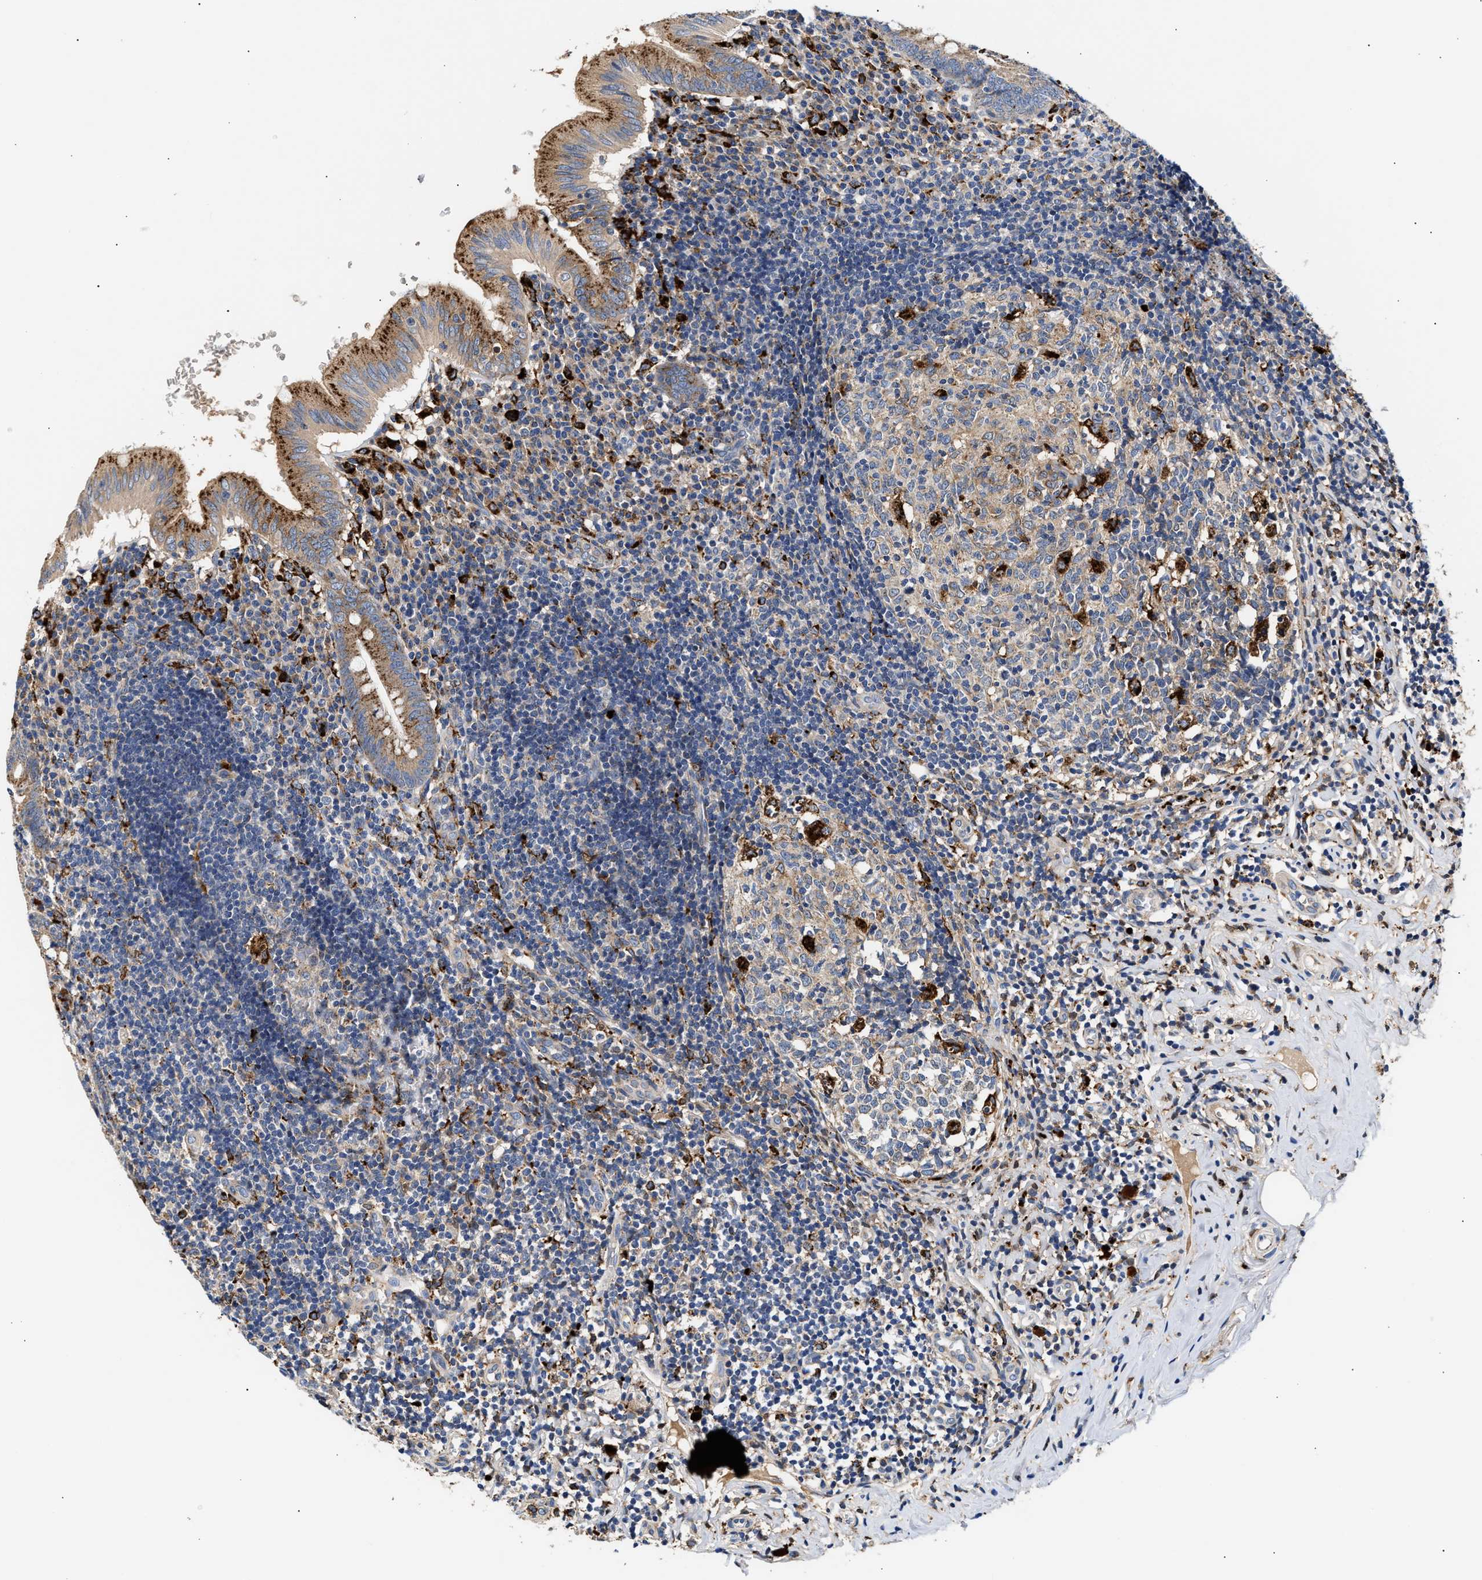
{"staining": {"intensity": "moderate", "quantity": ">75%", "location": "cytoplasmic/membranous"}, "tissue": "appendix", "cell_type": "Glandular cells", "image_type": "normal", "snomed": [{"axis": "morphology", "description": "Normal tissue, NOS"}, {"axis": "topography", "description": "Appendix"}], "caption": "This is a histology image of immunohistochemistry staining of benign appendix, which shows moderate positivity in the cytoplasmic/membranous of glandular cells.", "gene": "CCDC146", "patient": {"sex": "male", "age": 8}}